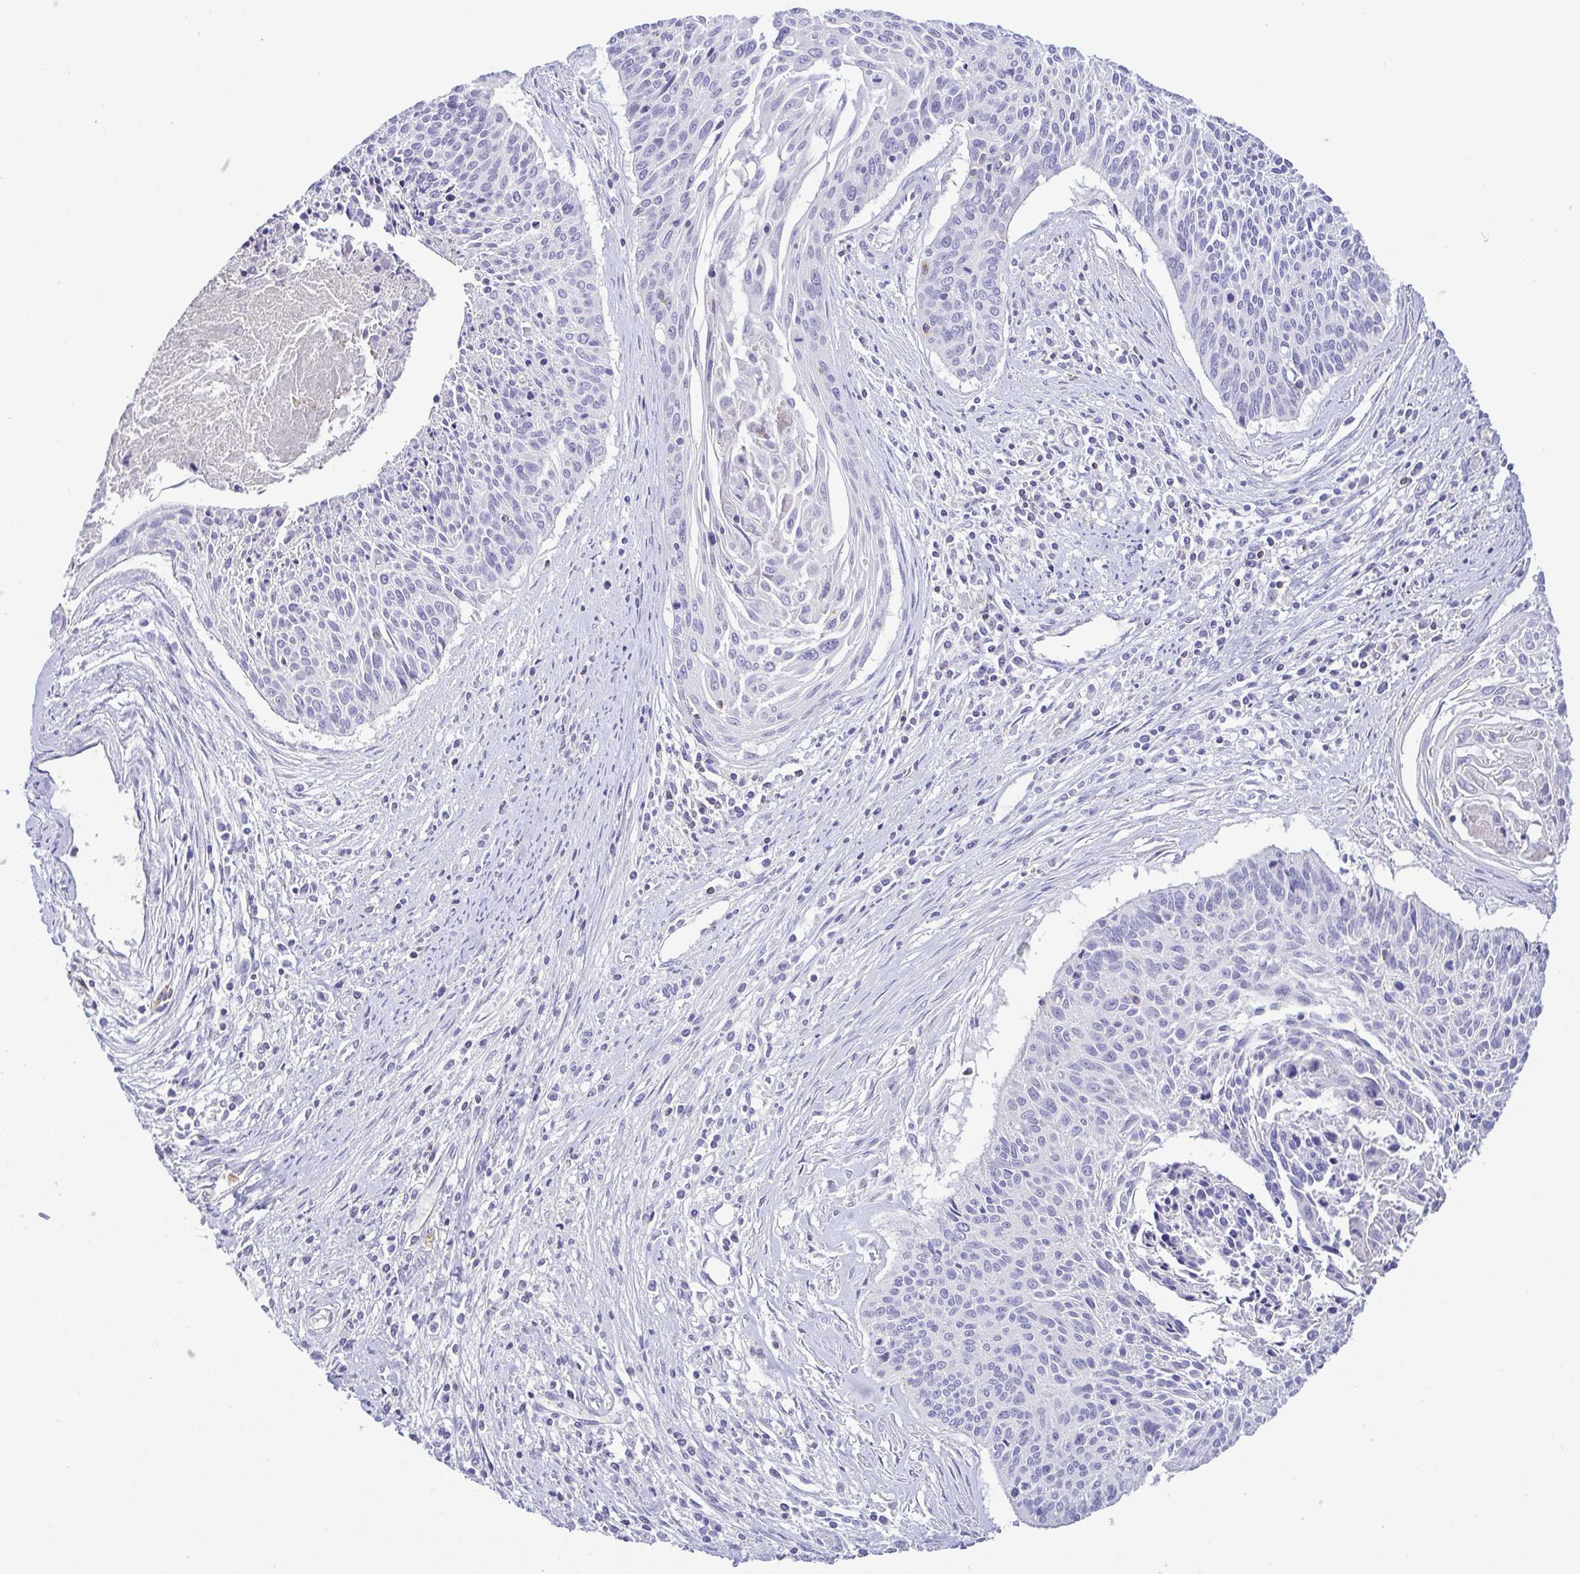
{"staining": {"intensity": "negative", "quantity": "none", "location": "none"}, "tissue": "cervical cancer", "cell_type": "Tumor cells", "image_type": "cancer", "snomed": [{"axis": "morphology", "description": "Squamous cell carcinoma, NOS"}, {"axis": "topography", "description": "Cervix"}], "caption": "Tumor cells show no significant protein staining in cervical cancer. The staining is performed using DAB (3,3'-diaminobenzidine) brown chromogen with nuclei counter-stained in using hematoxylin.", "gene": "PGLYRP1", "patient": {"sex": "female", "age": 55}}